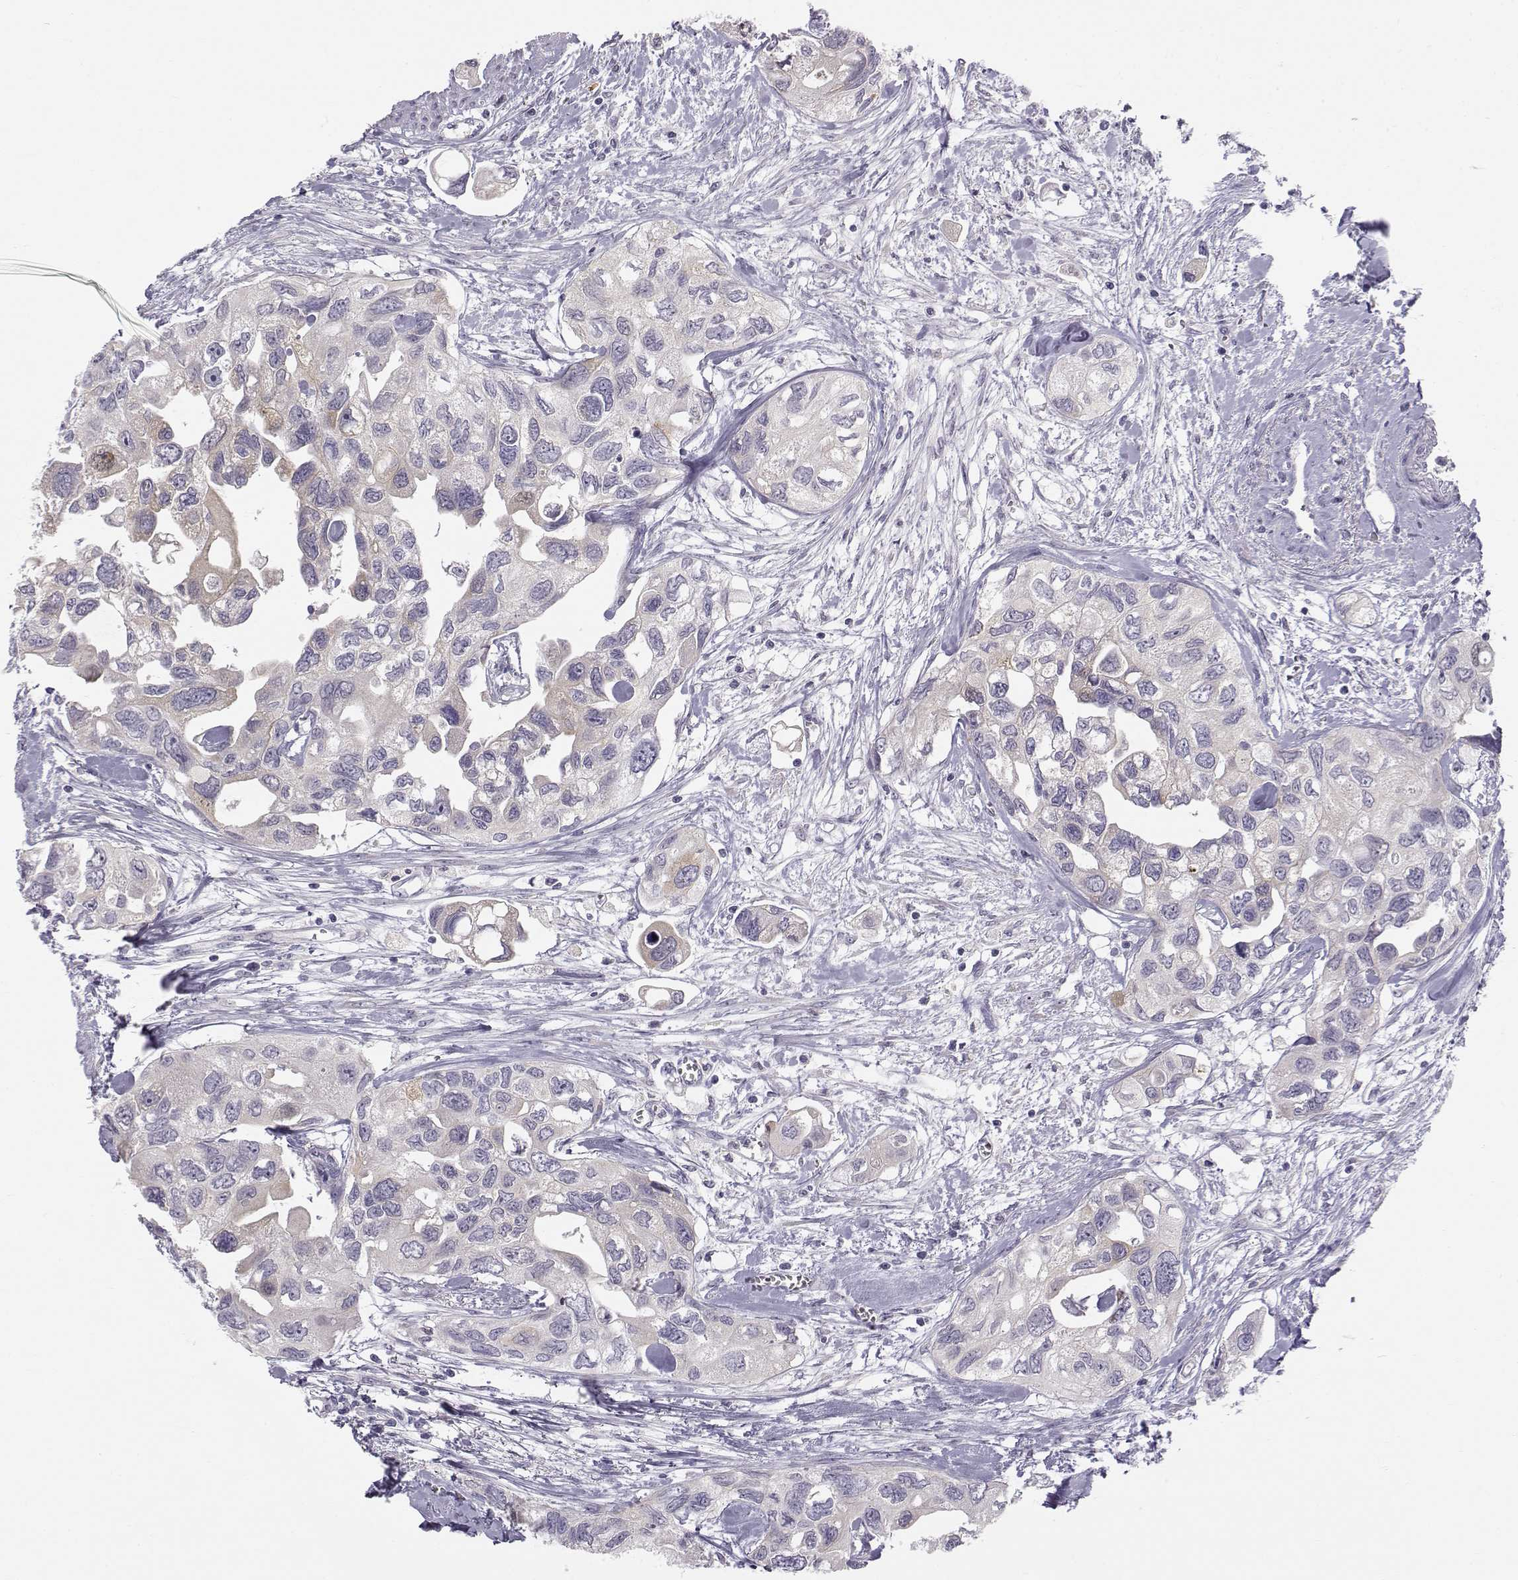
{"staining": {"intensity": "moderate", "quantity": "<25%", "location": "cytoplasmic/membranous"}, "tissue": "urothelial cancer", "cell_type": "Tumor cells", "image_type": "cancer", "snomed": [{"axis": "morphology", "description": "Urothelial carcinoma, High grade"}, {"axis": "topography", "description": "Urinary bladder"}], "caption": "An image of high-grade urothelial carcinoma stained for a protein displays moderate cytoplasmic/membranous brown staining in tumor cells.", "gene": "ACSL6", "patient": {"sex": "male", "age": 59}}